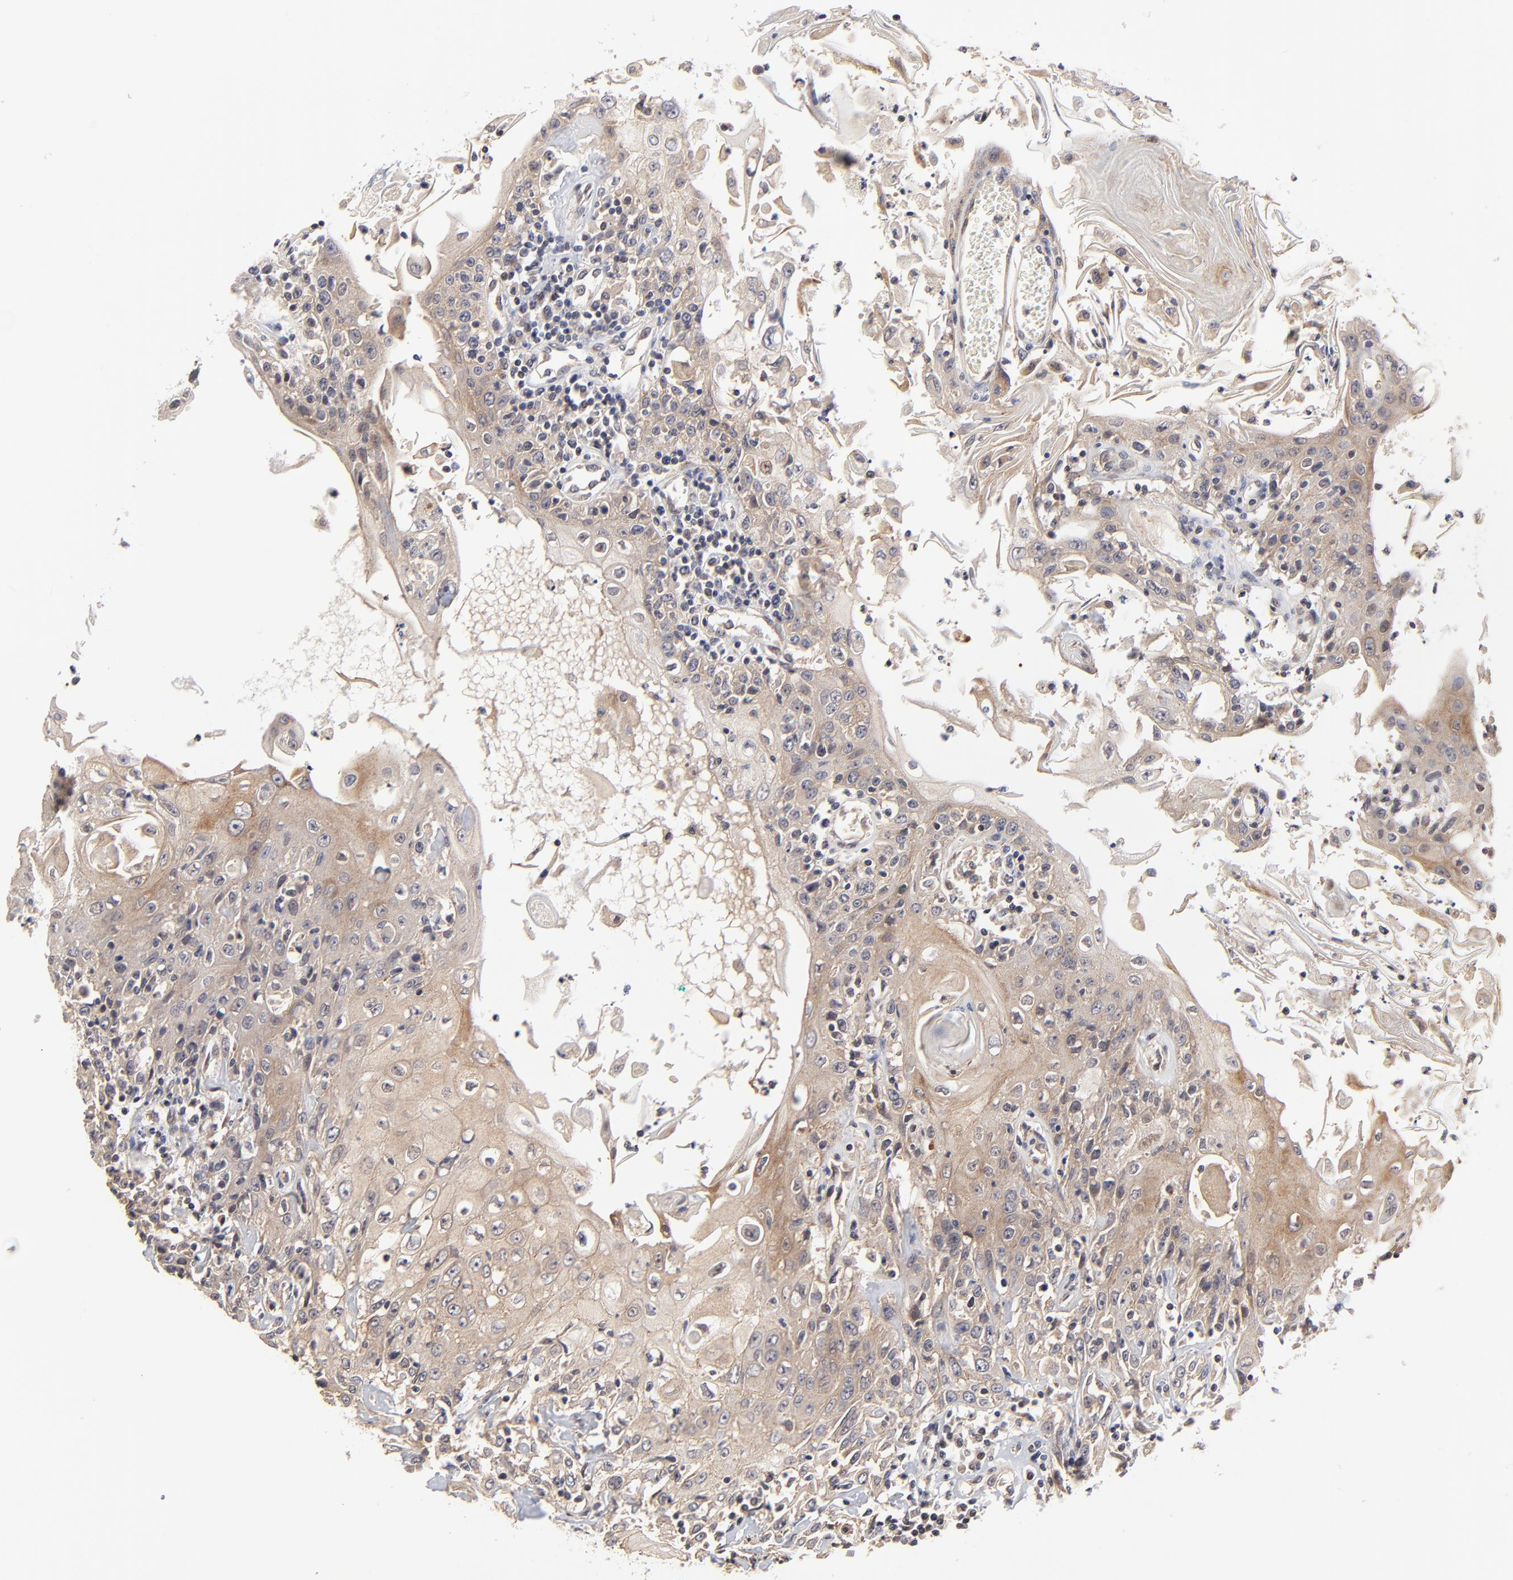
{"staining": {"intensity": "moderate", "quantity": ">75%", "location": "cytoplasmic/membranous"}, "tissue": "head and neck cancer", "cell_type": "Tumor cells", "image_type": "cancer", "snomed": [{"axis": "morphology", "description": "Squamous cell carcinoma, NOS"}, {"axis": "topography", "description": "Oral tissue"}, {"axis": "topography", "description": "Head-Neck"}], "caption": "This is a photomicrograph of IHC staining of head and neck cancer (squamous cell carcinoma), which shows moderate expression in the cytoplasmic/membranous of tumor cells.", "gene": "ZNF157", "patient": {"sex": "female", "age": 76}}